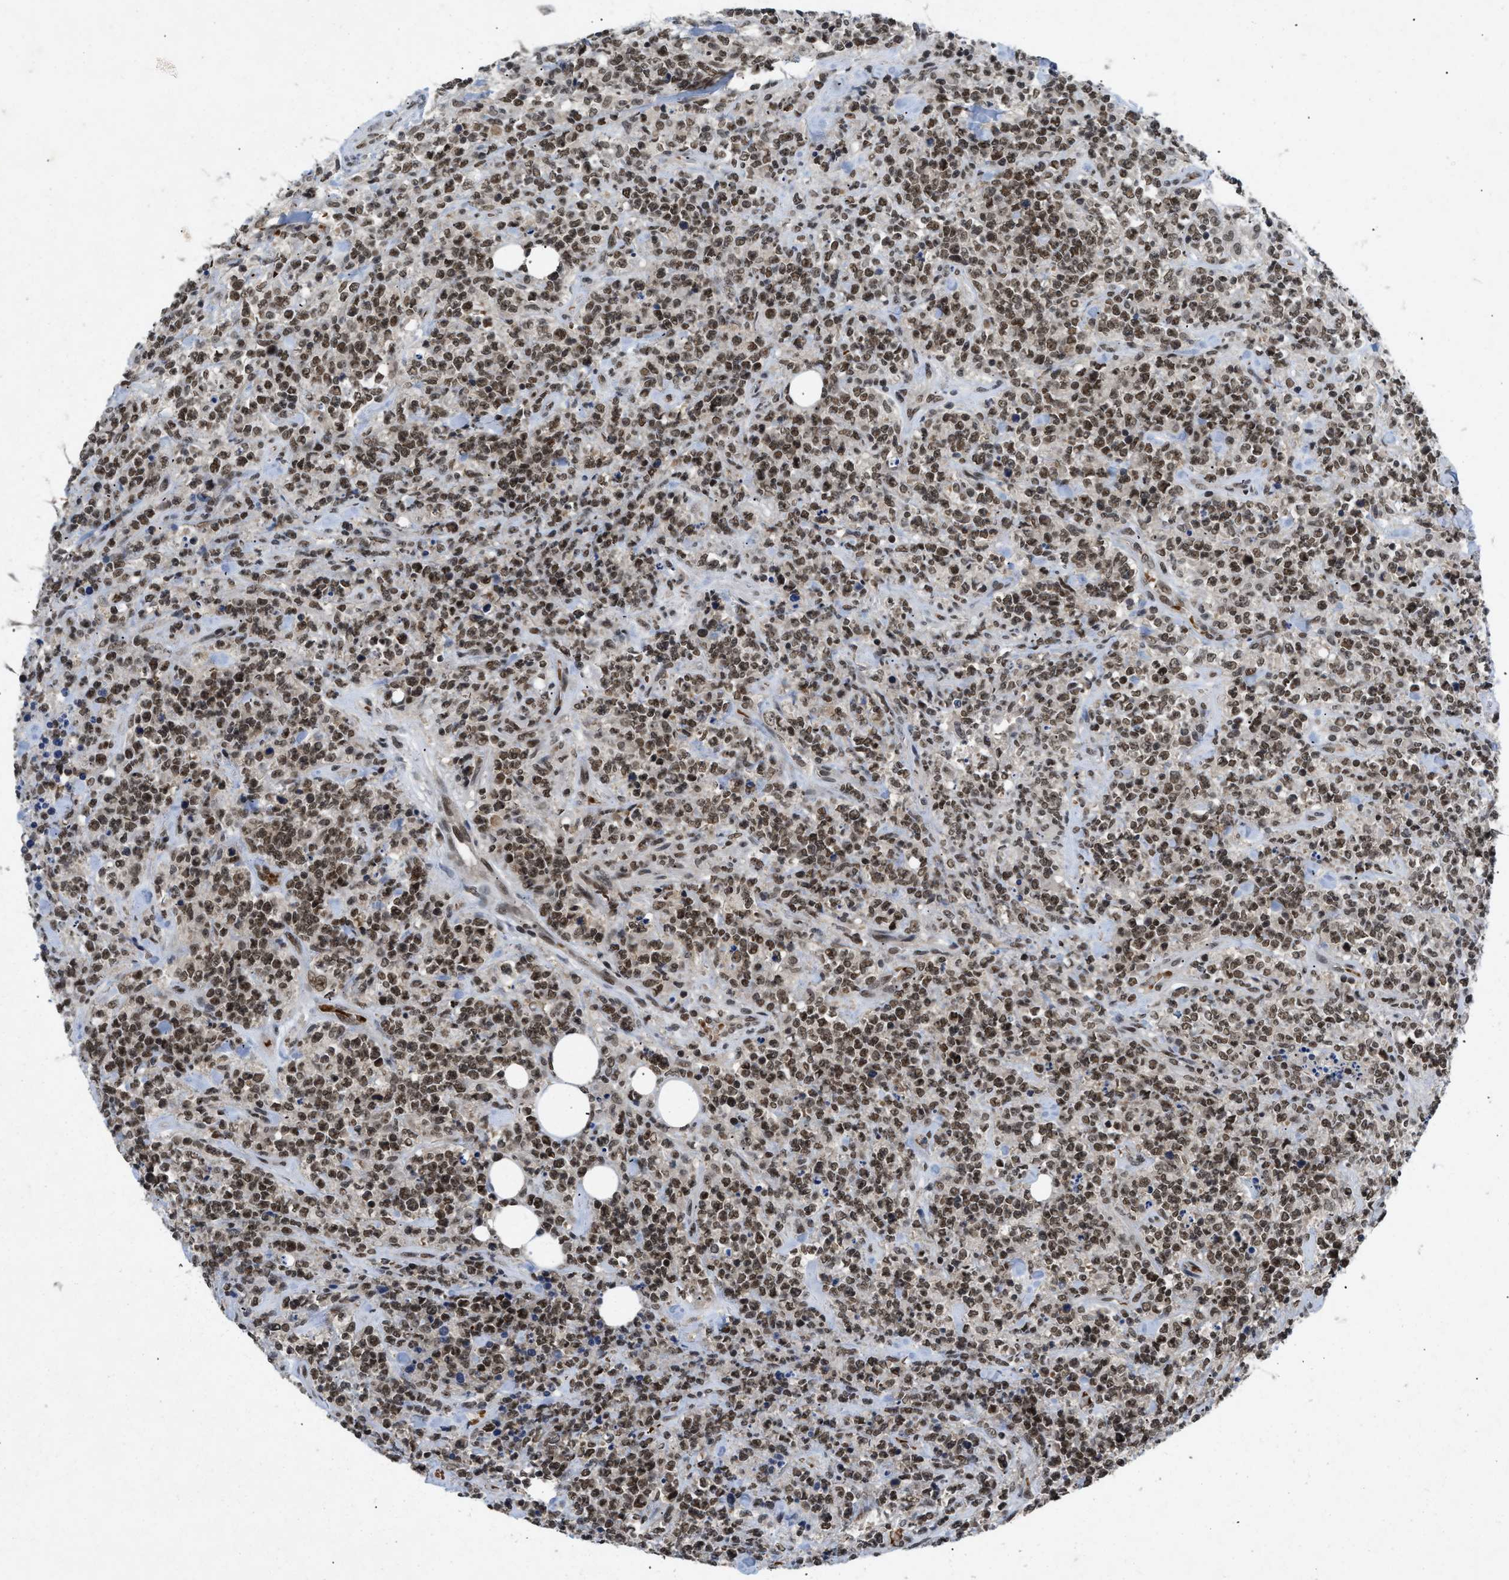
{"staining": {"intensity": "moderate", "quantity": ">75%", "location": "nuclear"}, "tissue": "lymphoma", "cell_type": "Tumor cells", "image_type": "cancer", "snomed": [{"axis": "morphology", "description": "Malignant lymphoma, non-Hodgkin's type, High grade"}, {"axis": "topography", "description": "Soft tissue"}], "caption": "A histopathology image showing moderate nuclear expression in approximately >75% of tumor cells in lymphoma, as visualized by brown immunohistochemical staining.", "gene": "ZNF346", "patient": {"sex": "male", "age": 18}}